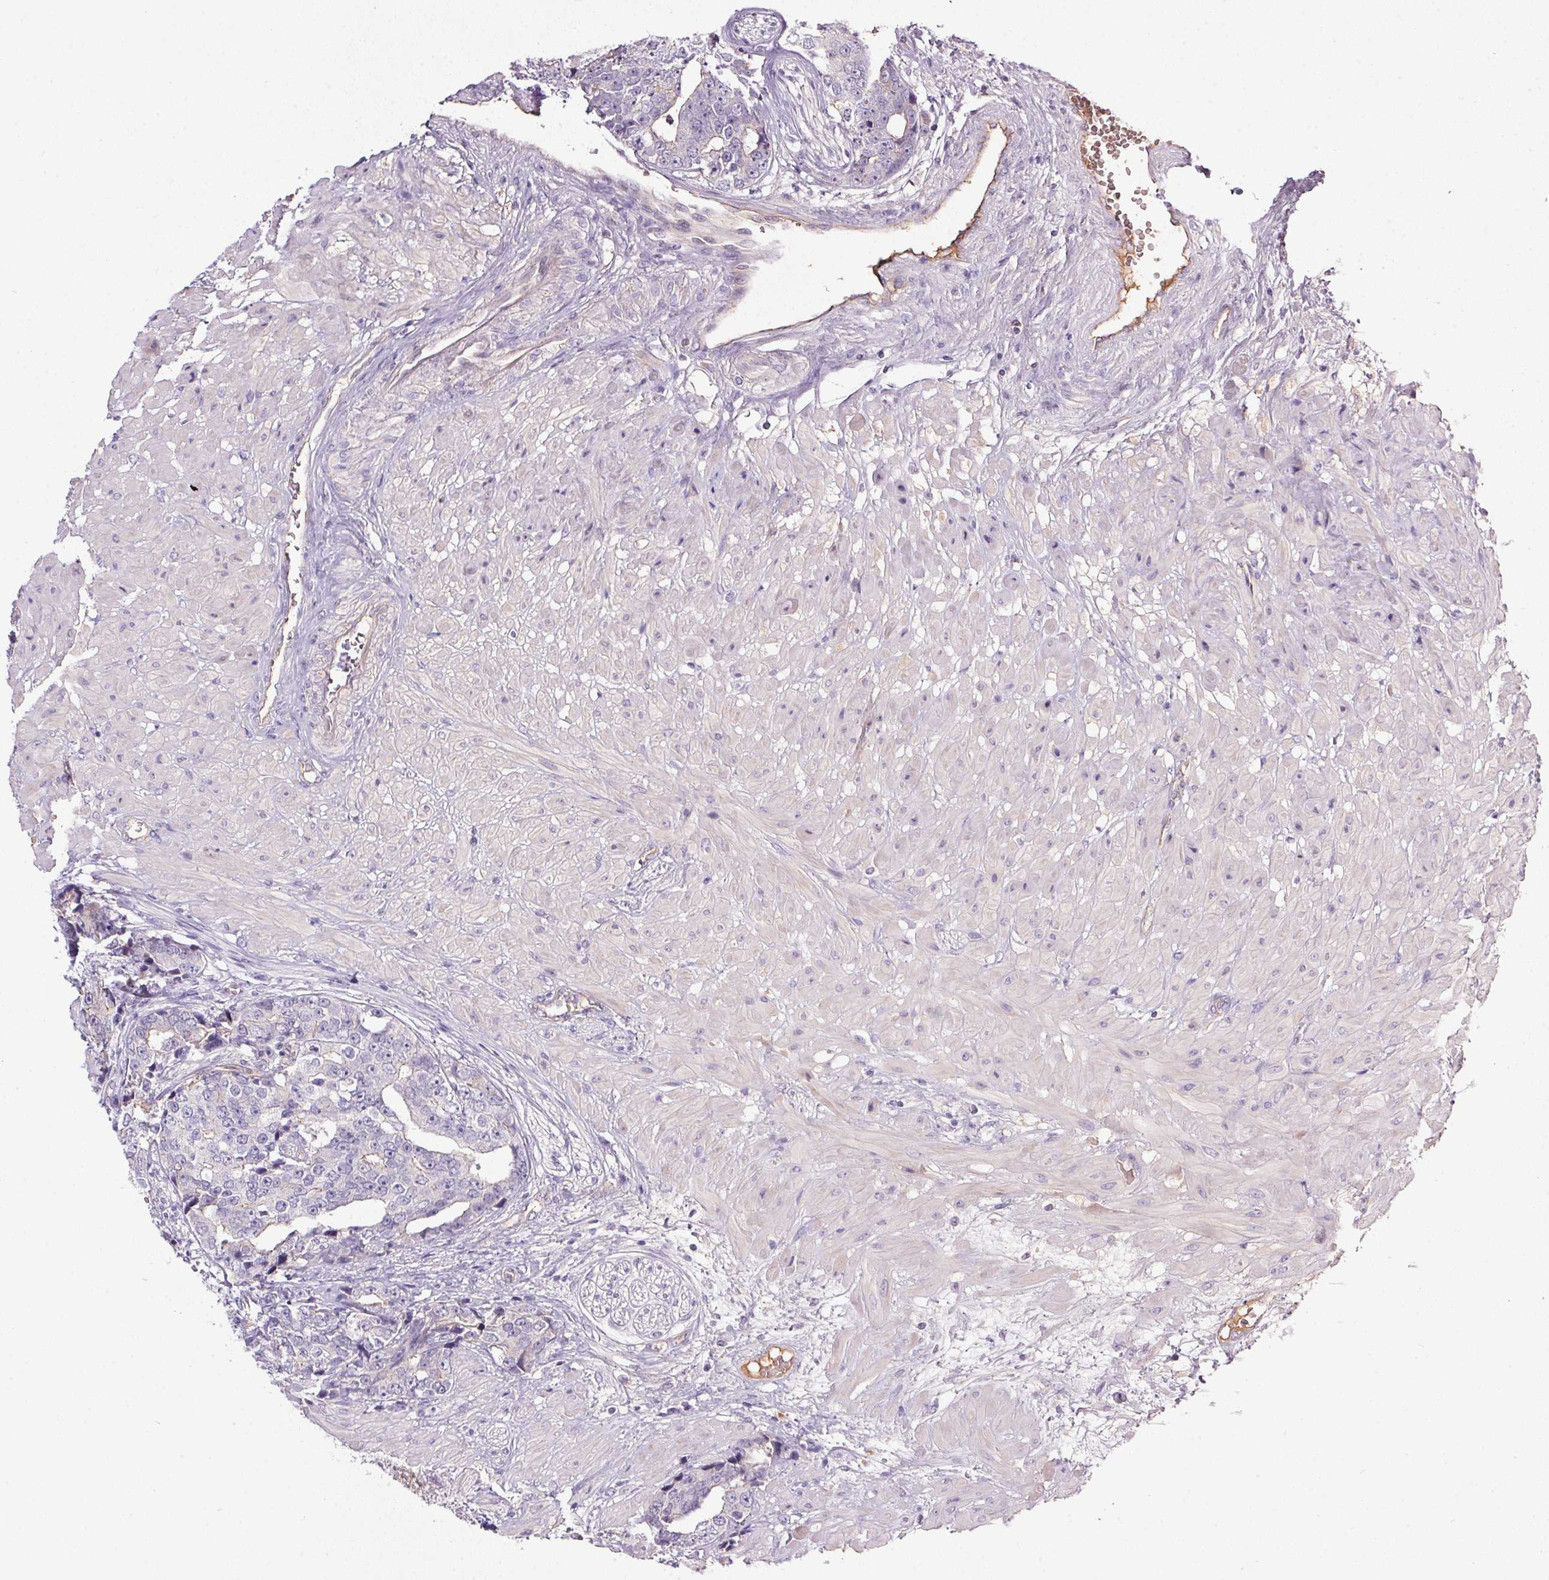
{"staining": {"intensity": "negative", "quantity": "none", "location": "none"}, "tissue": "prostate cancer", "cell_type": "Tumor cells", "image_type": "cancer", "snomed": [{"axis": "morphology", "description": "Adenocarcinoma, High grade"}, {"axis": "topography", "description": "Prostate"}], "caption": "Protein analysis of prostate cancer shows no significant expression in tumor cells.", "gene": "APOC4", "patient": {"sex": "male", "age": 71}}